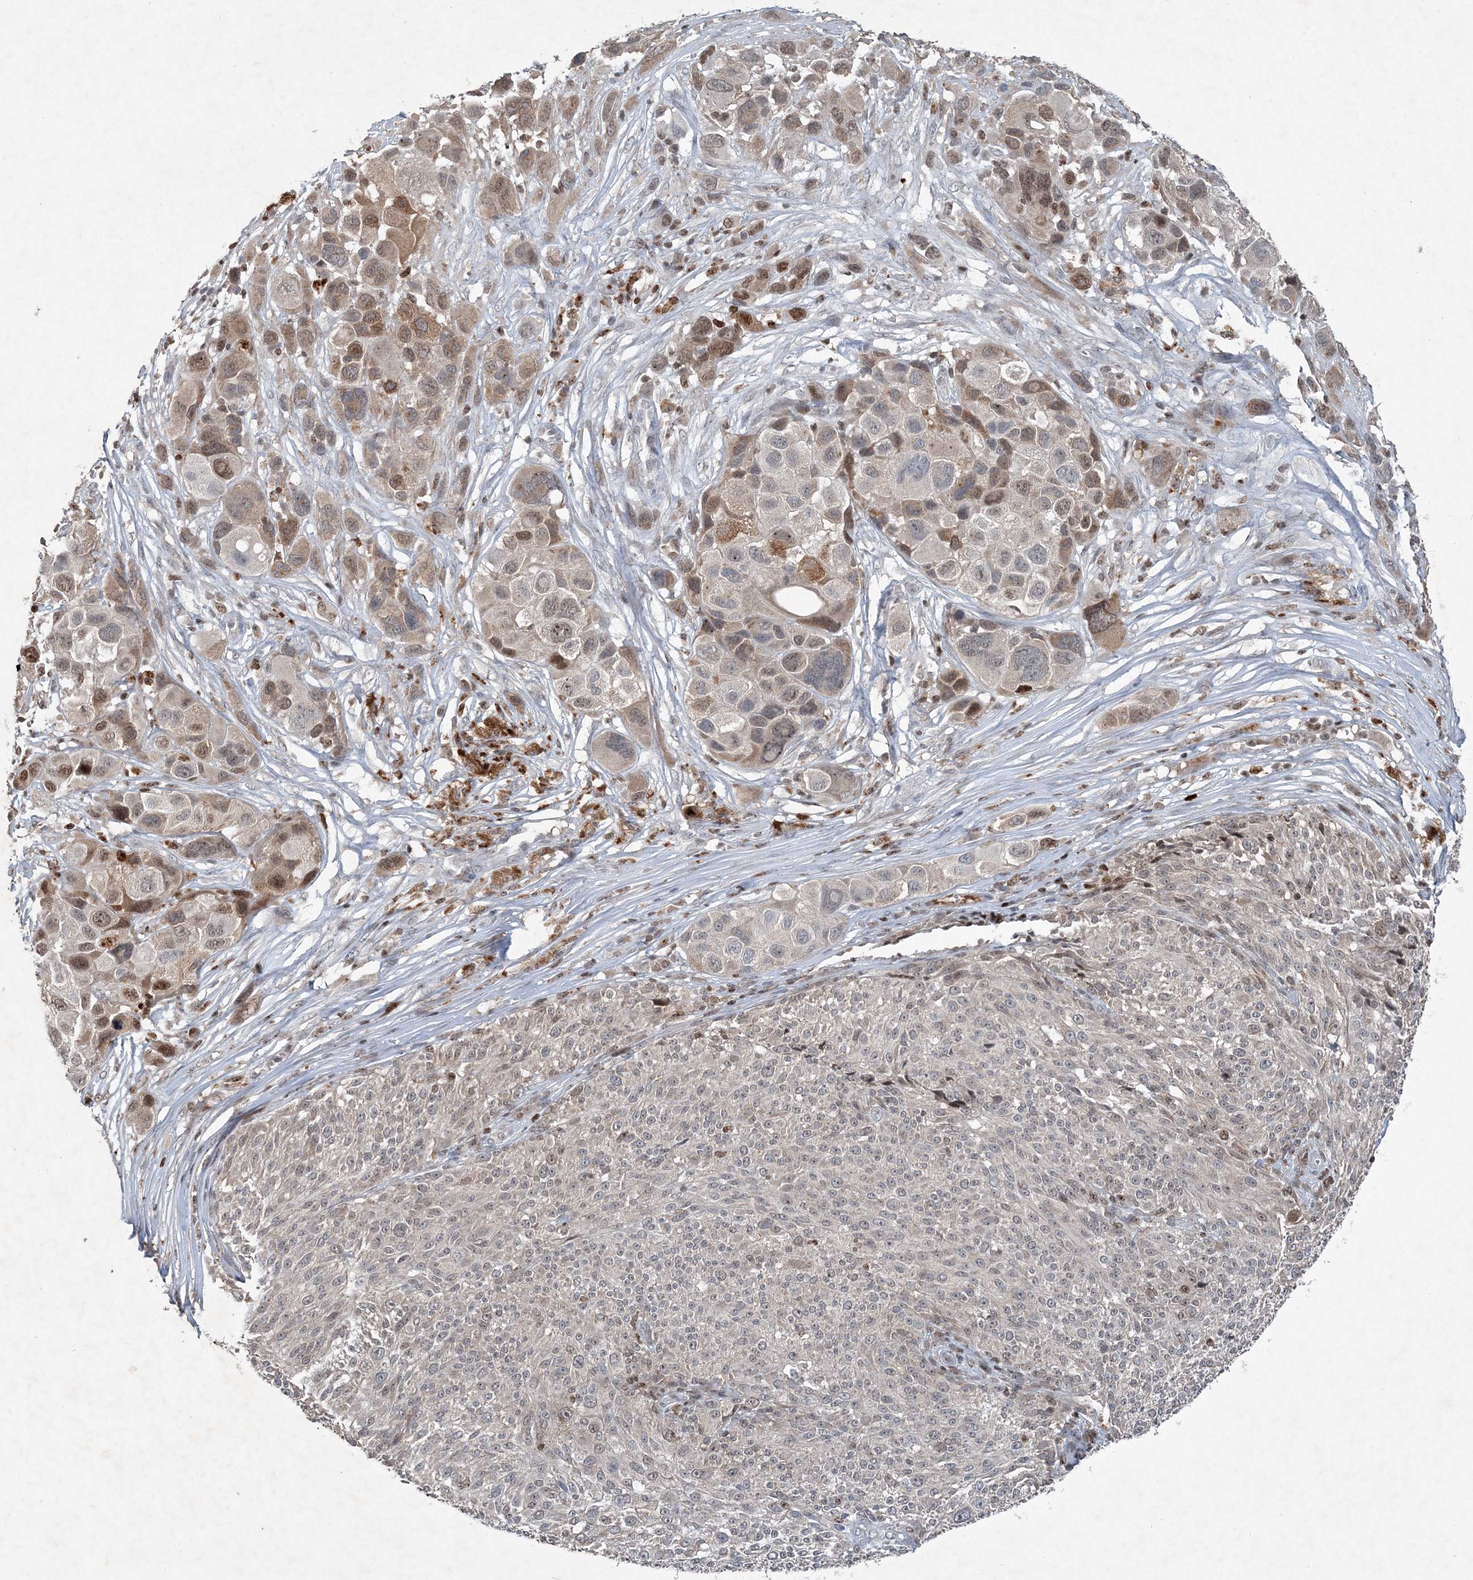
{"staining": {"intensity": "moderate", "quantity": "25%-75%", "location": "cytoplasmic/membranous,nuclear"}, "tissue": "melanoma", "cell_type": "Tumor cells", "image_type": "cancer", "snomed": [{"axis": "morphology", "description": "Malignant melanoma, NOS"}, {"axis": "topography", "description": "Skin of trunk"}], "caption": "Melanoma stained for a protein exhibits moderate cytoplasmic/membranous and nuclear positivity in tumor cells.", "gene": "QTRT2", "patient": {"sex": "male", "age": 71}}